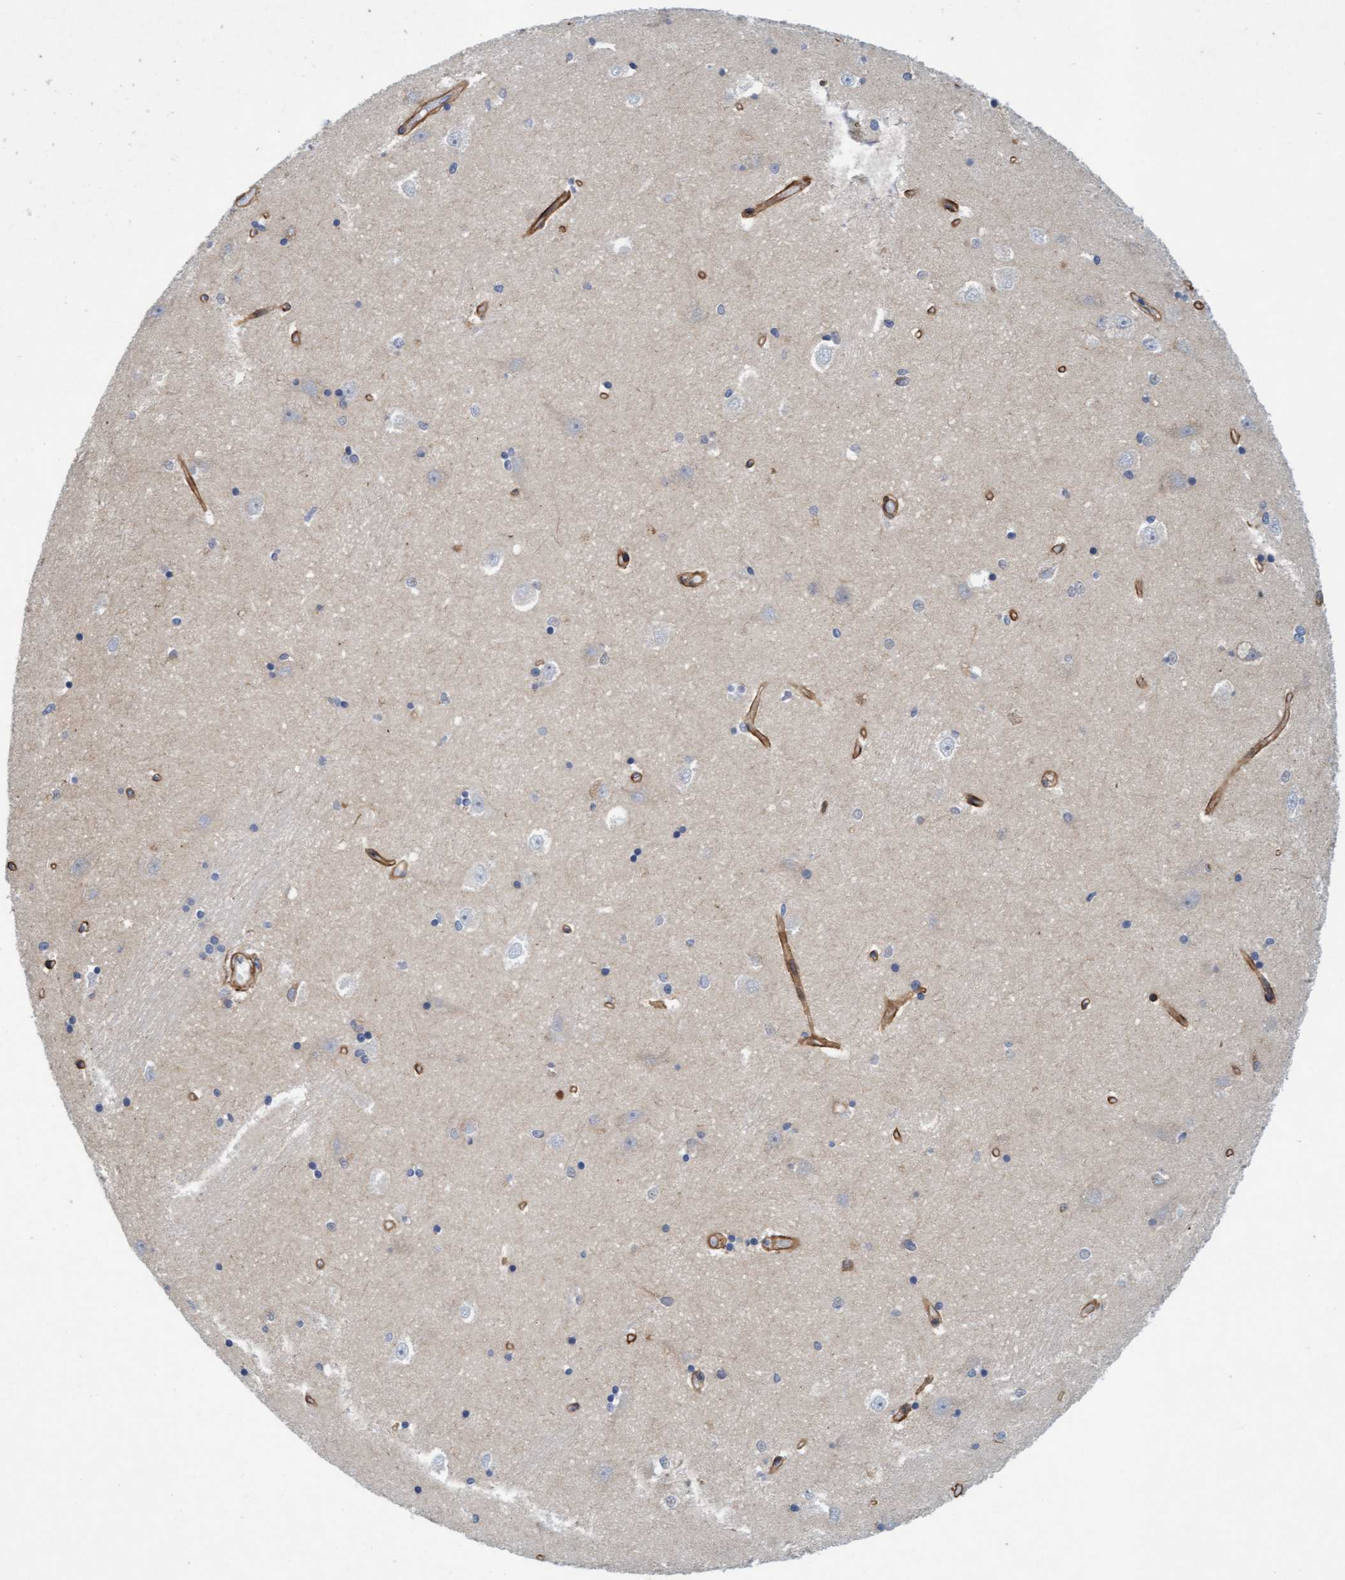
{"staining": {"intensity": "weak", "quantity": "<25%", "location": "cytoplasmic/membranous"}, "tissue": "hippocampus", "cell_type": "Glial cells", "image_type": "normal", "snomed": [{"axis": "morphology", "description": "Normal tissue, NOS"}, {"axis": "topography", "description": "Hippocampus"}], "caption": "Immunohistochemistry image of normal human hippocampus stained for a protein (brown), which demonstrates no staining in glial cells.", "gene": "TSTD2", "patient": {"sex": "male", "age": 45}}